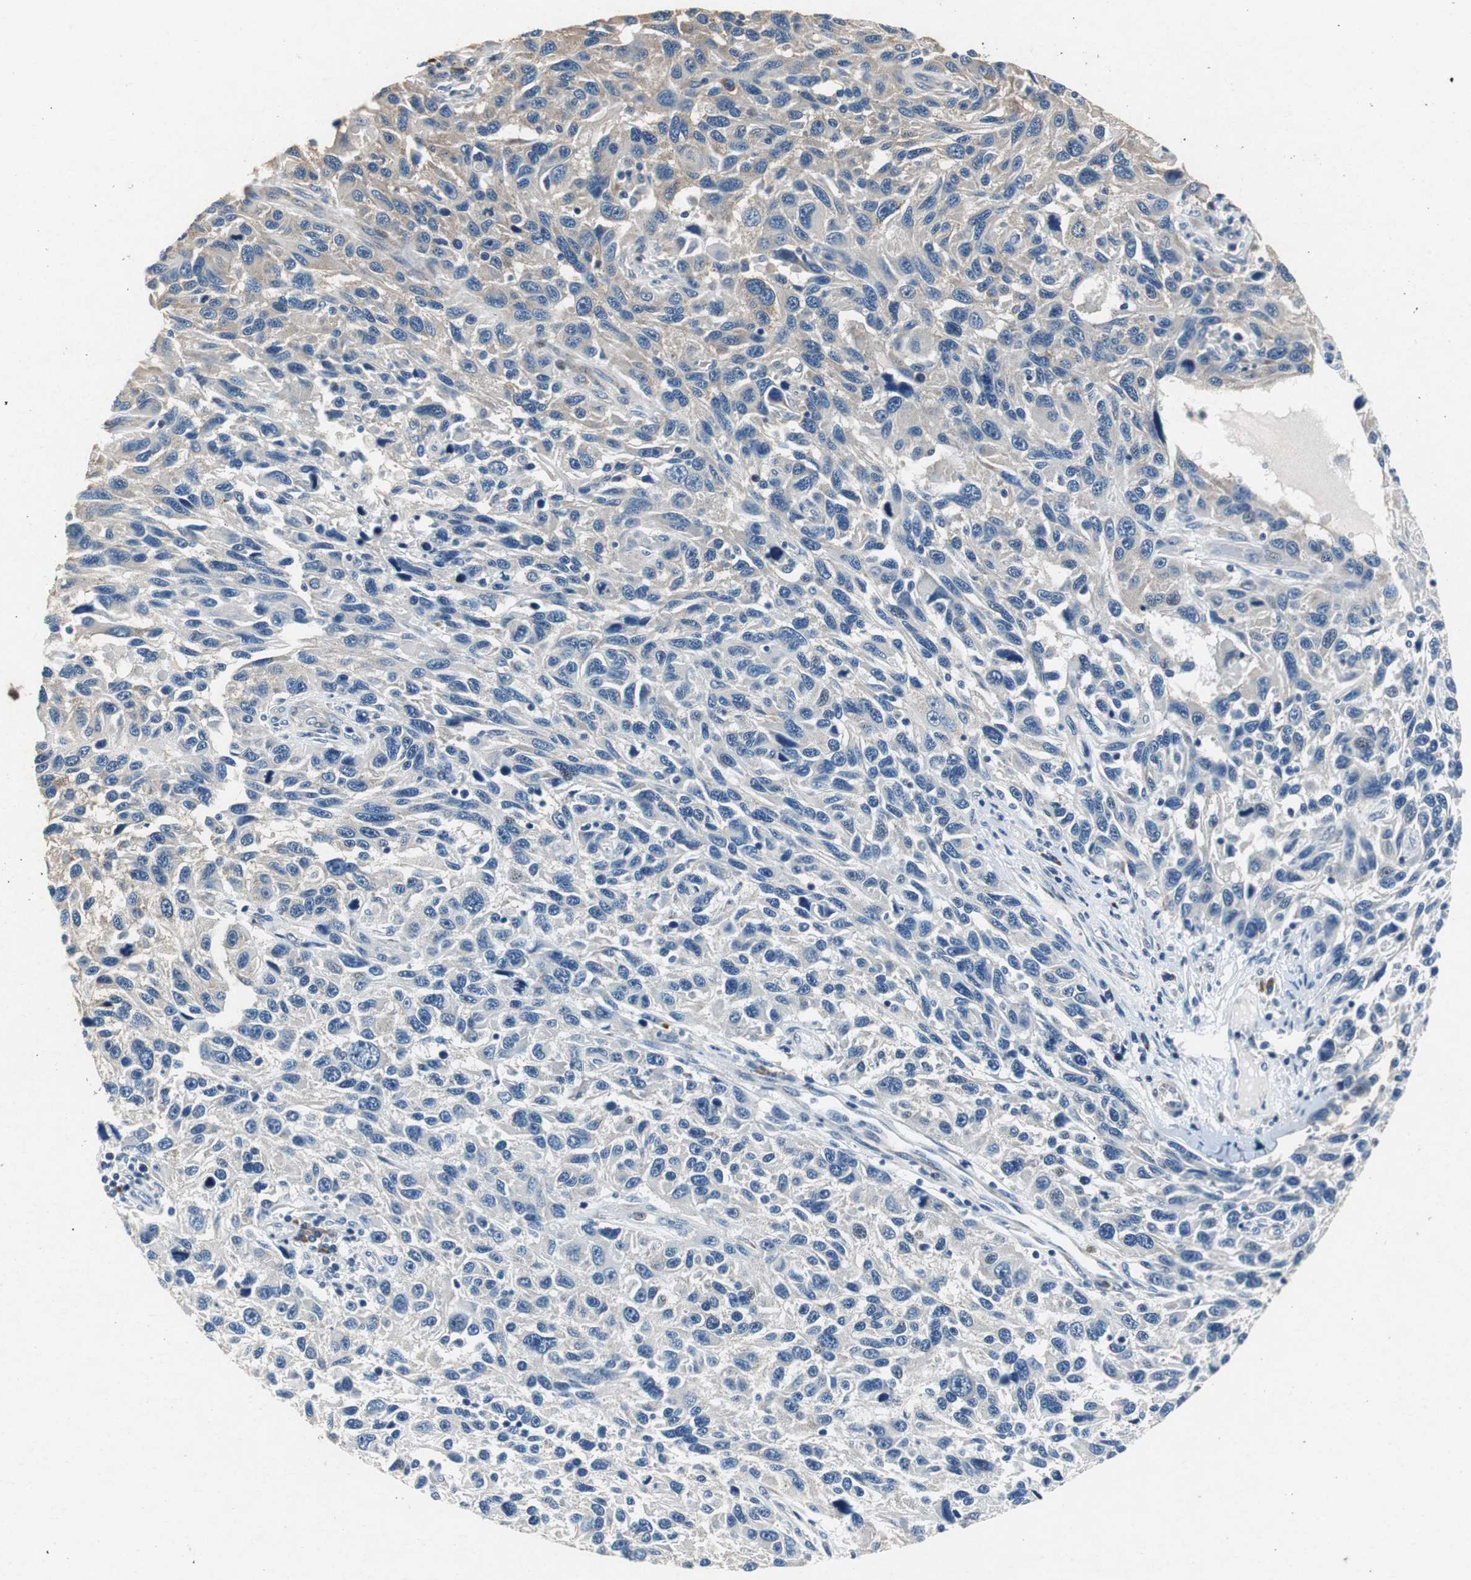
{"staining": {"intensity": "weak", "quantity": "<25%", "location": "cytoplasmic/membranous"}, "tissue": "melanoma", "cell_type": "Tumor cells", "image_type": "cancer", "snomed": [{"axis": "morphology", "description": "Malignant melanoma, NOS"}, {"axis": "topography", "description": "Skin"}], "caption": "The micrograph reveals no staining of tumor cells in malignant melanoma.", "gene": "RPL35", "patient": {"sex": "male", "age": 53}}